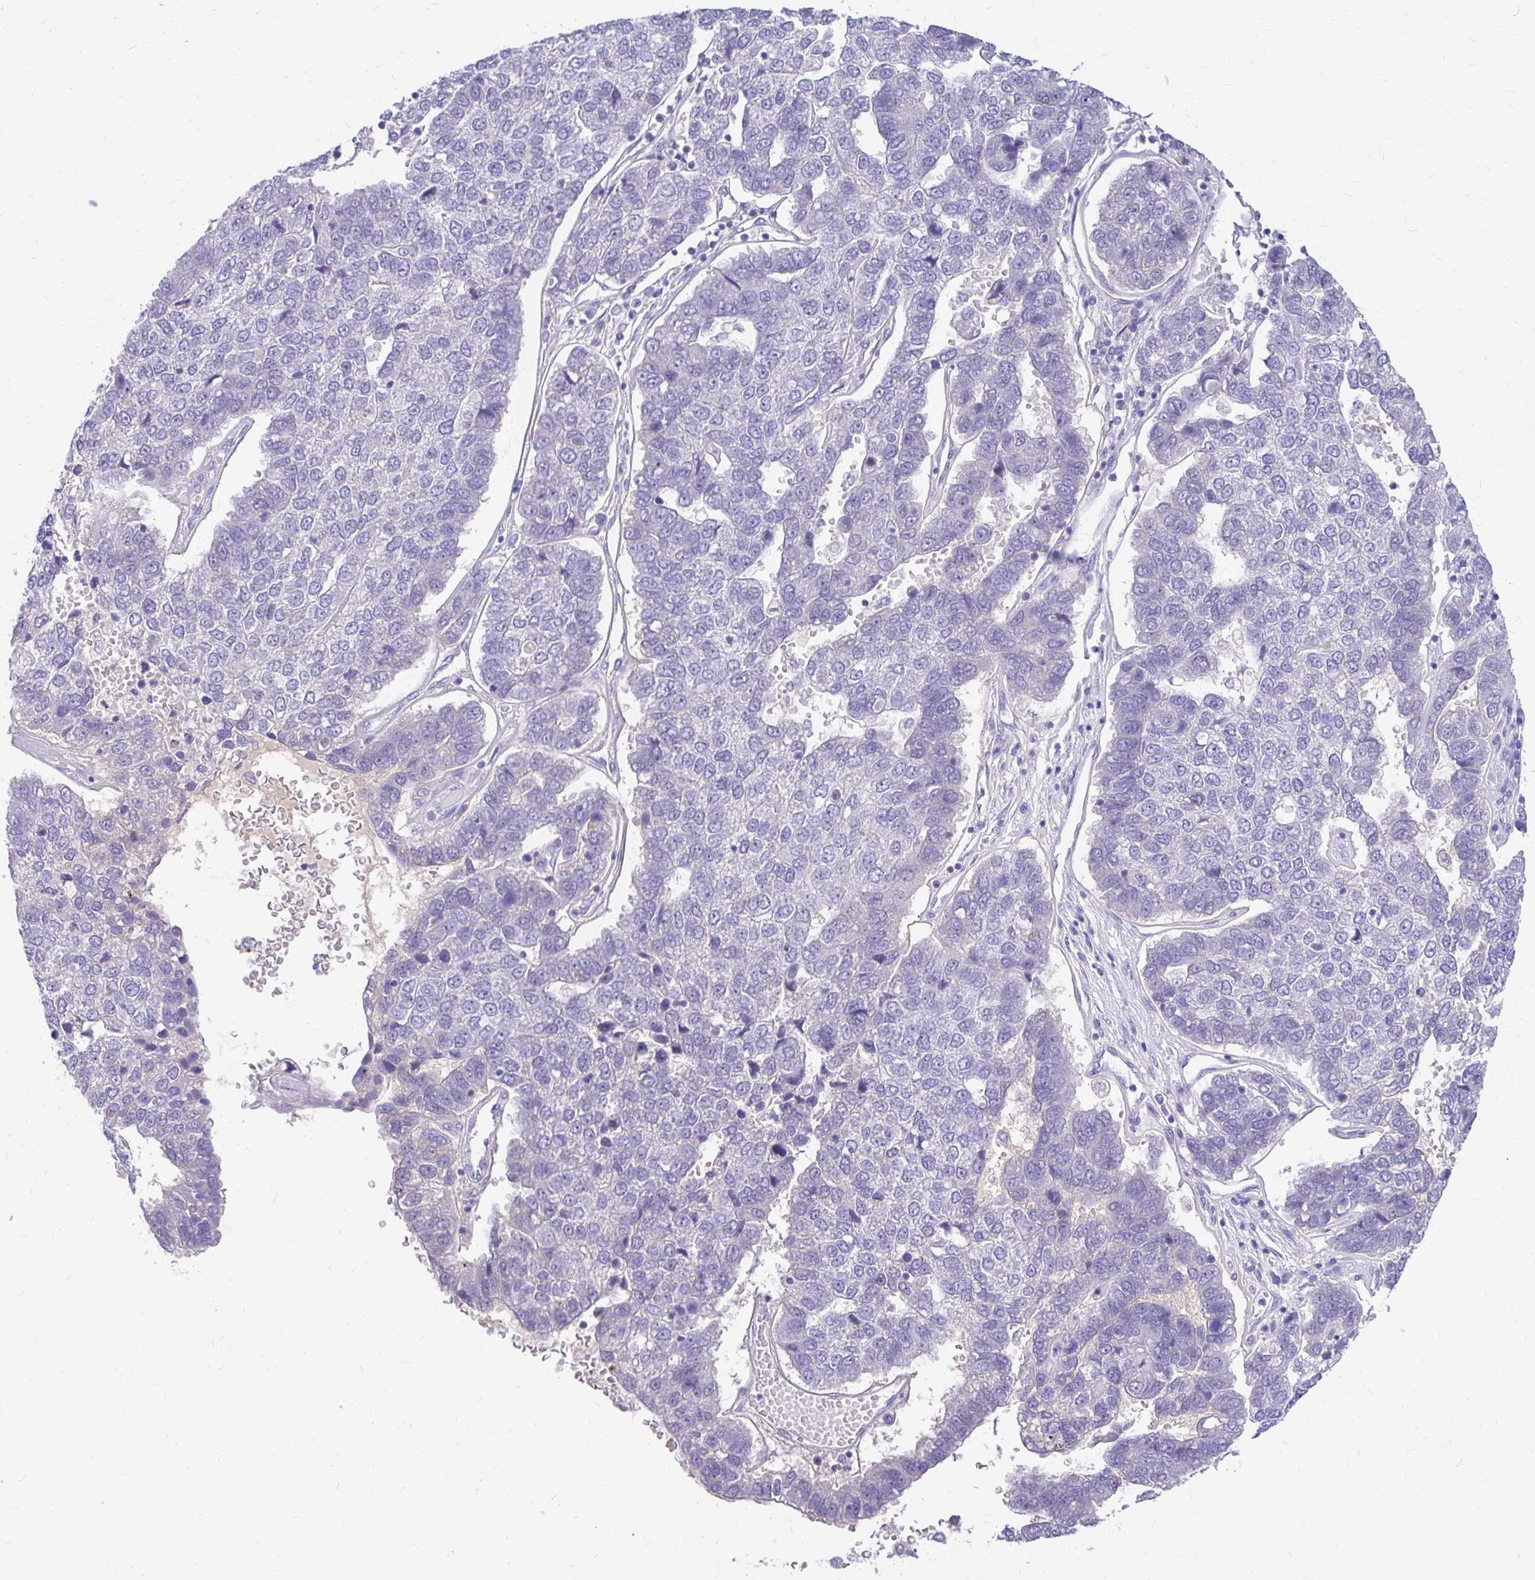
{"staining": {"intensity": "negative", "quantity": "none", "location": "none"}, "tissue": "pancreatic cancer", "cell_type": "Tumor cells", "image_type": "cancer", "snomed": [{"axis": "morphology", "description": "Adenocarcinoma, NOS"}, {"axis": "topography", "description": "Pancreas"}], "caption": "Immunohistochemistry (IHC) of pancreatic cancer (adenocarcinoma) demonstrates no staining in tumor cells. (Stains: DAB immunohistochemistry with hematoxylin counter stain, Microscopy: brightfield microscopy at high magnification).", "gene": "MAP1LC3A", "patient": {"sex": "female", "age": 61}}